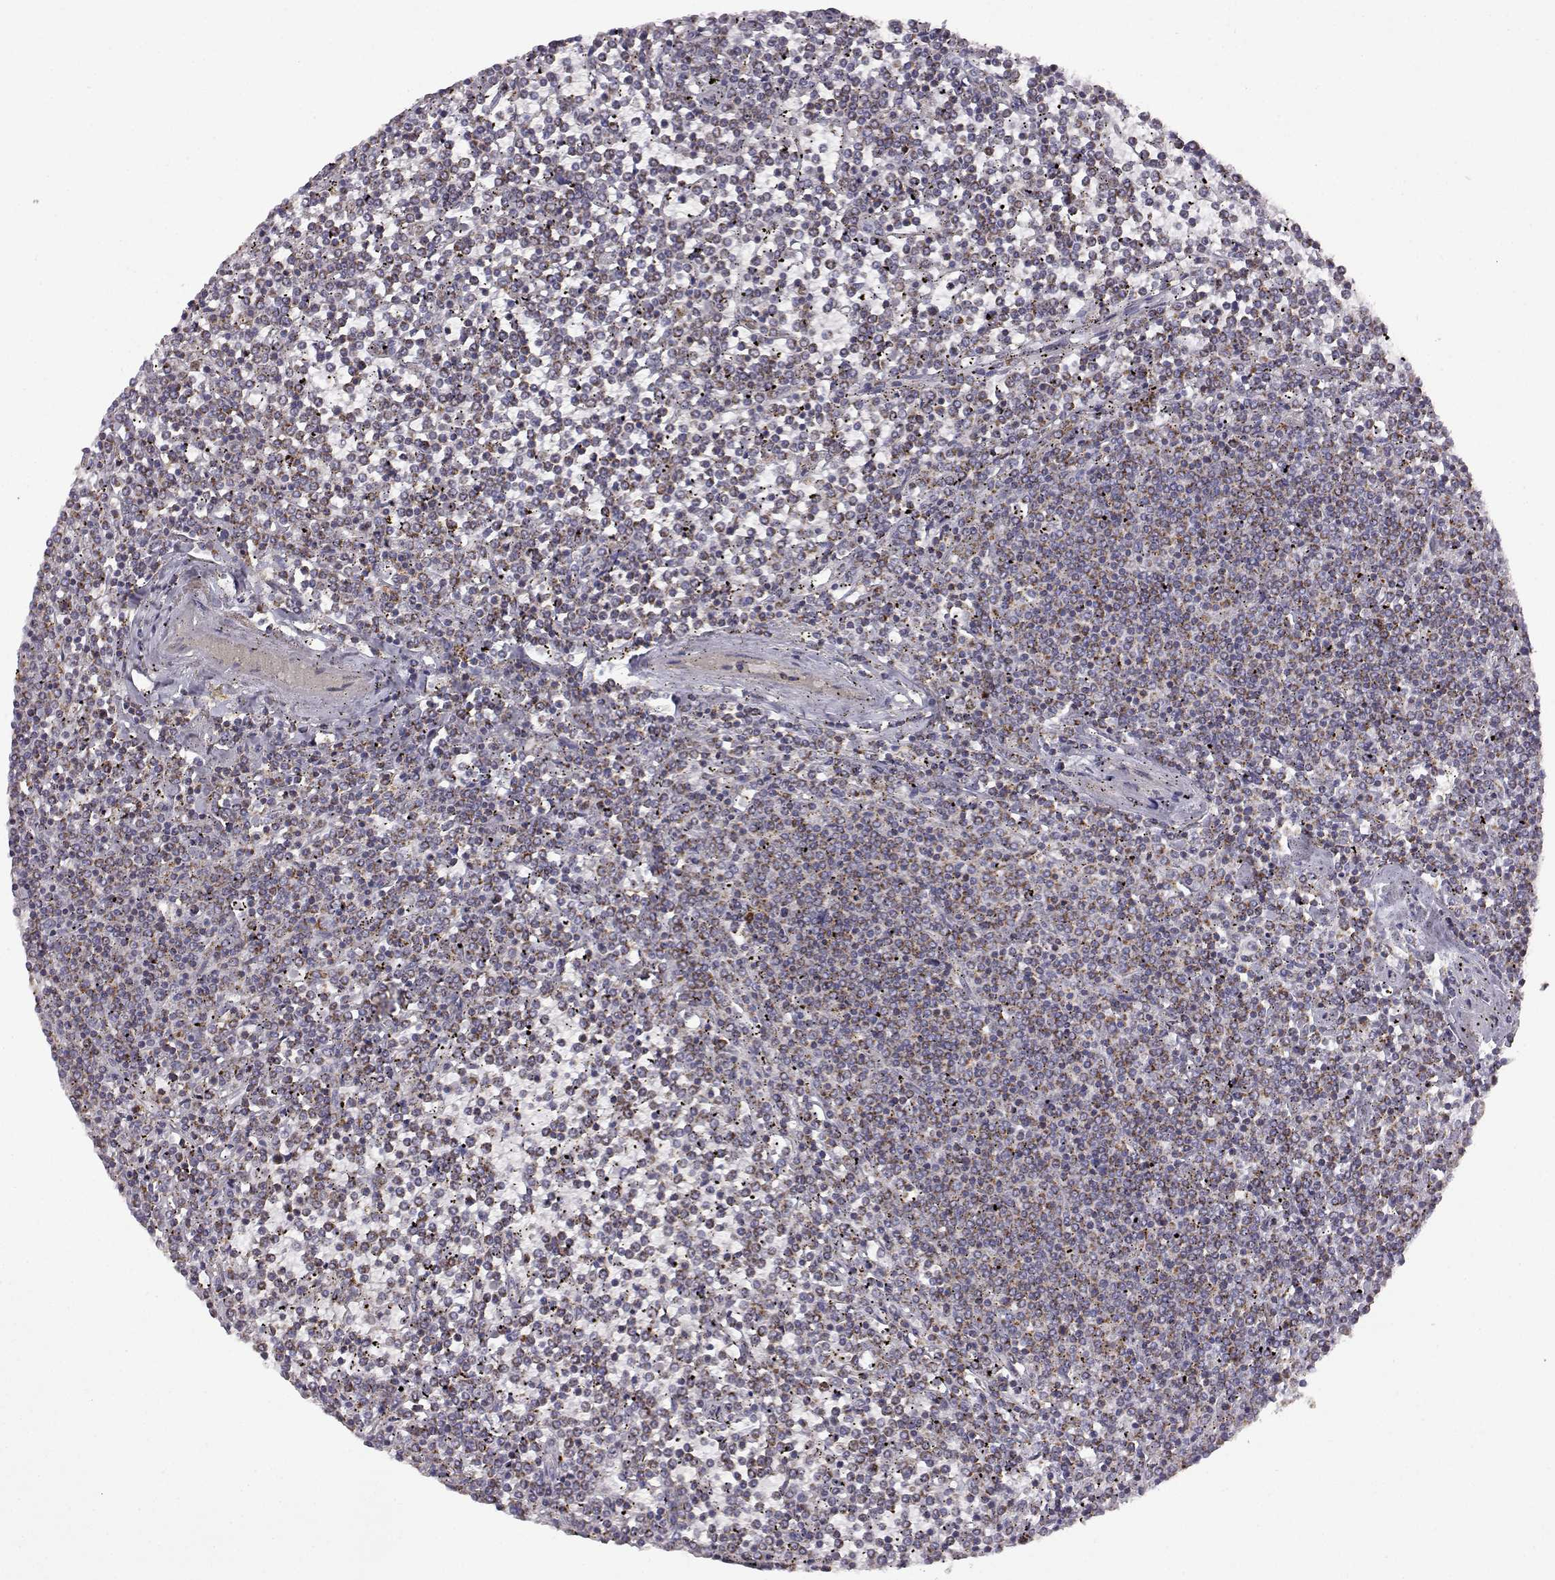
{"staining": {"intensity": "moderate", "quantity": "<25%", "location": "cytoplasmic/membranous"}, "tissue": "lymphoma", "cell_type": "Tumor cells", "image_type": "cancer", "snomed": [{"axis": "morphology", "description": "Malignant lymphoma, non-Hodgkin's type, Low grade"}, {"axis": "topography", "description": "Spleen"}], "caption": "Immunohistochemical staining of human lymphoma displays low levels of moderate cytoplasmic/membranous positivity in approximately <25% of tumor cells.", "gene": "DDC", "patient": {"sex": "female", "age": 19}}